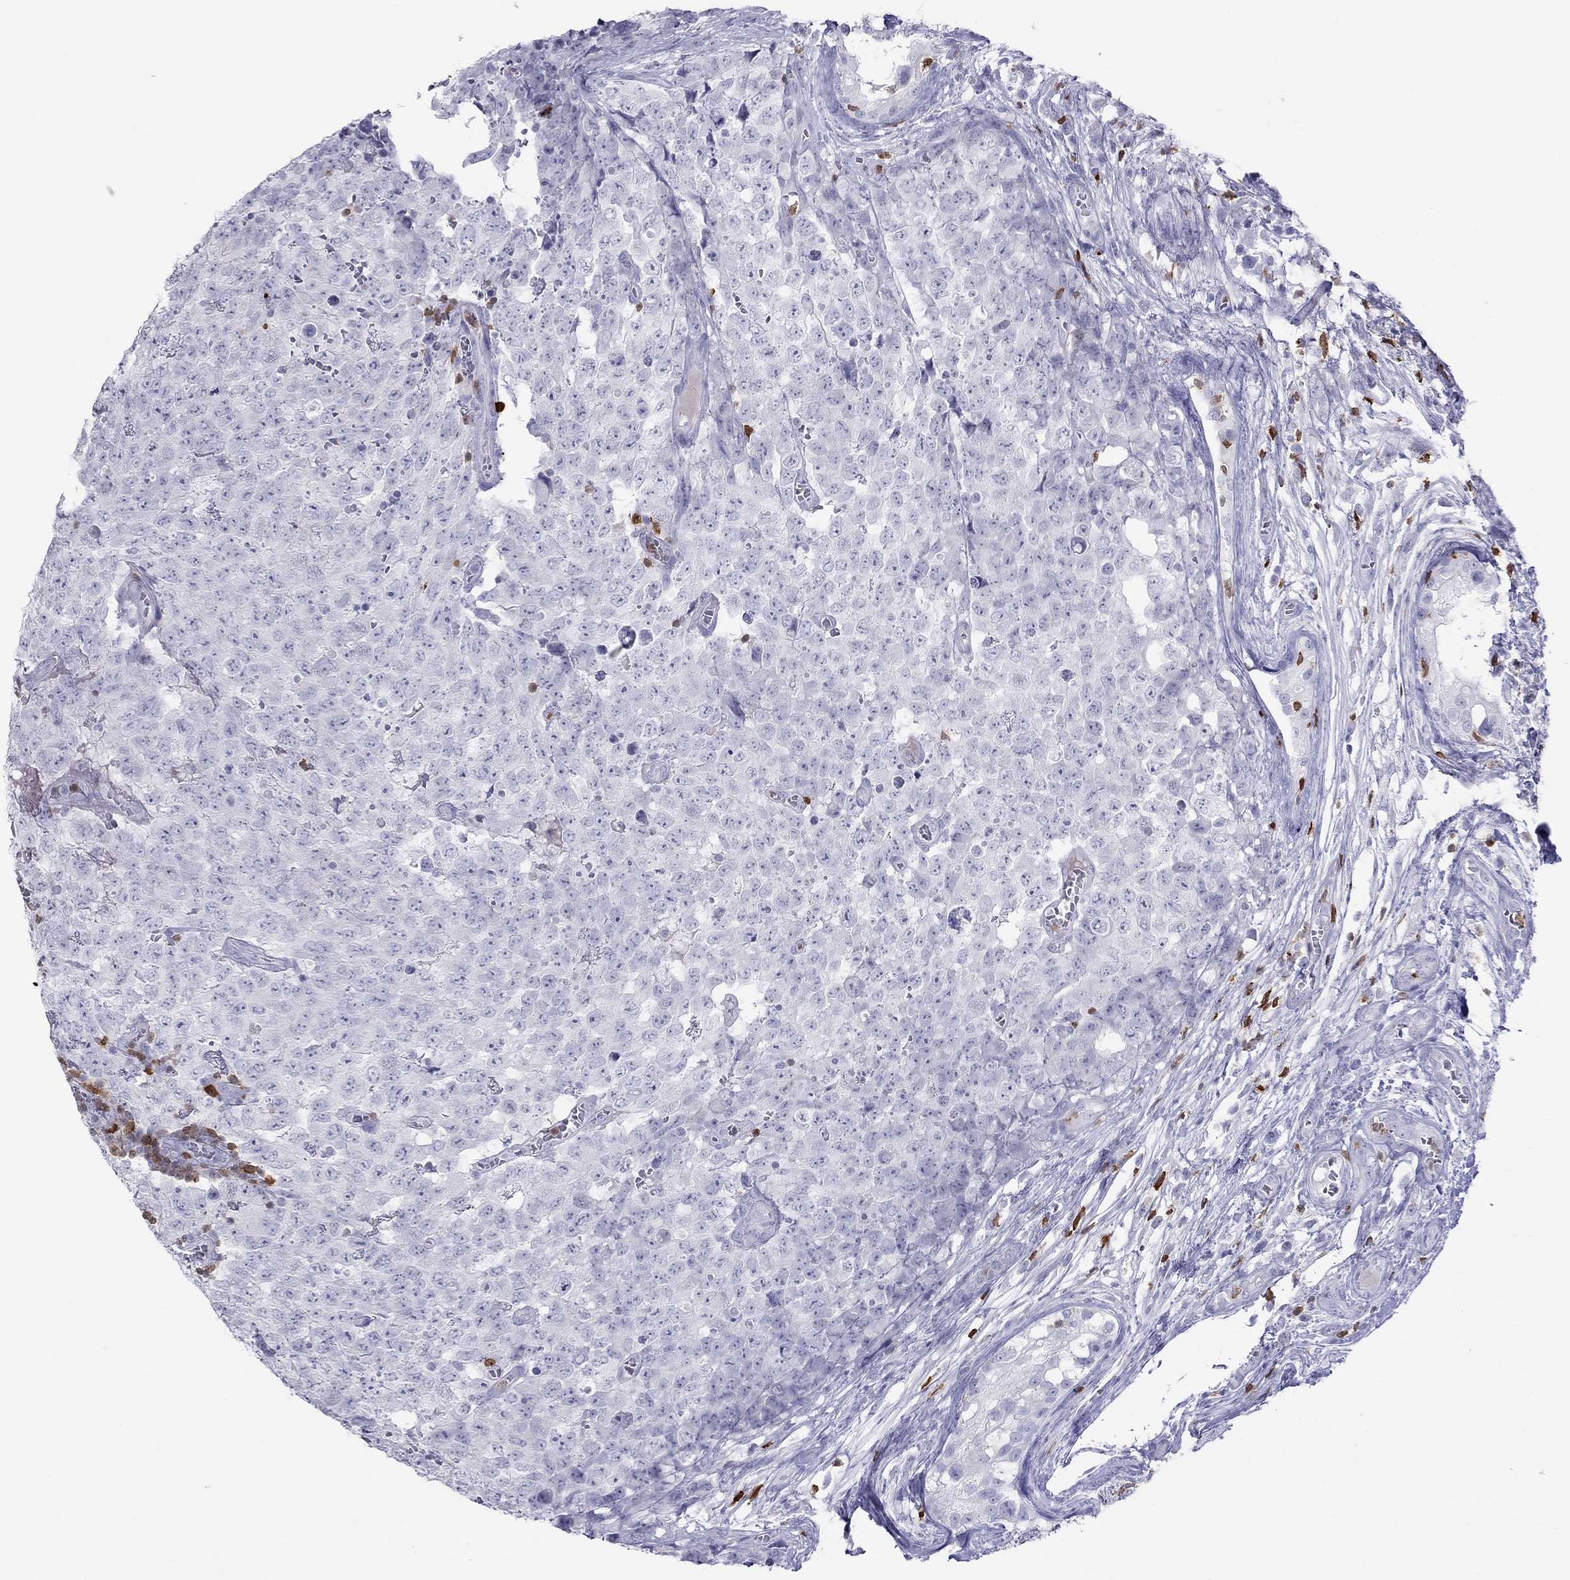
{"staining": {"intensity": "negative", "quantity": "none", "location": "none"}, "tissue": "testis cancer", "cell_type": "Tumor cells", "image_type": "cancer", "snomed": [{"axis": "morphology", "description": "Carcinoma, Embryonal, NOS"}, {"axis": "topography", "description": "Testis"}], "caption": "IHC micrograph of neoplastic tissue: human testis cancer (embryonal carcinoma) stained with DAB (3,3'-diaminobenzidine) exhibits no significant protein staining in tumor cells.", "gene": "SH2D2A", "patient": {"sex": "male", "age": 23}}